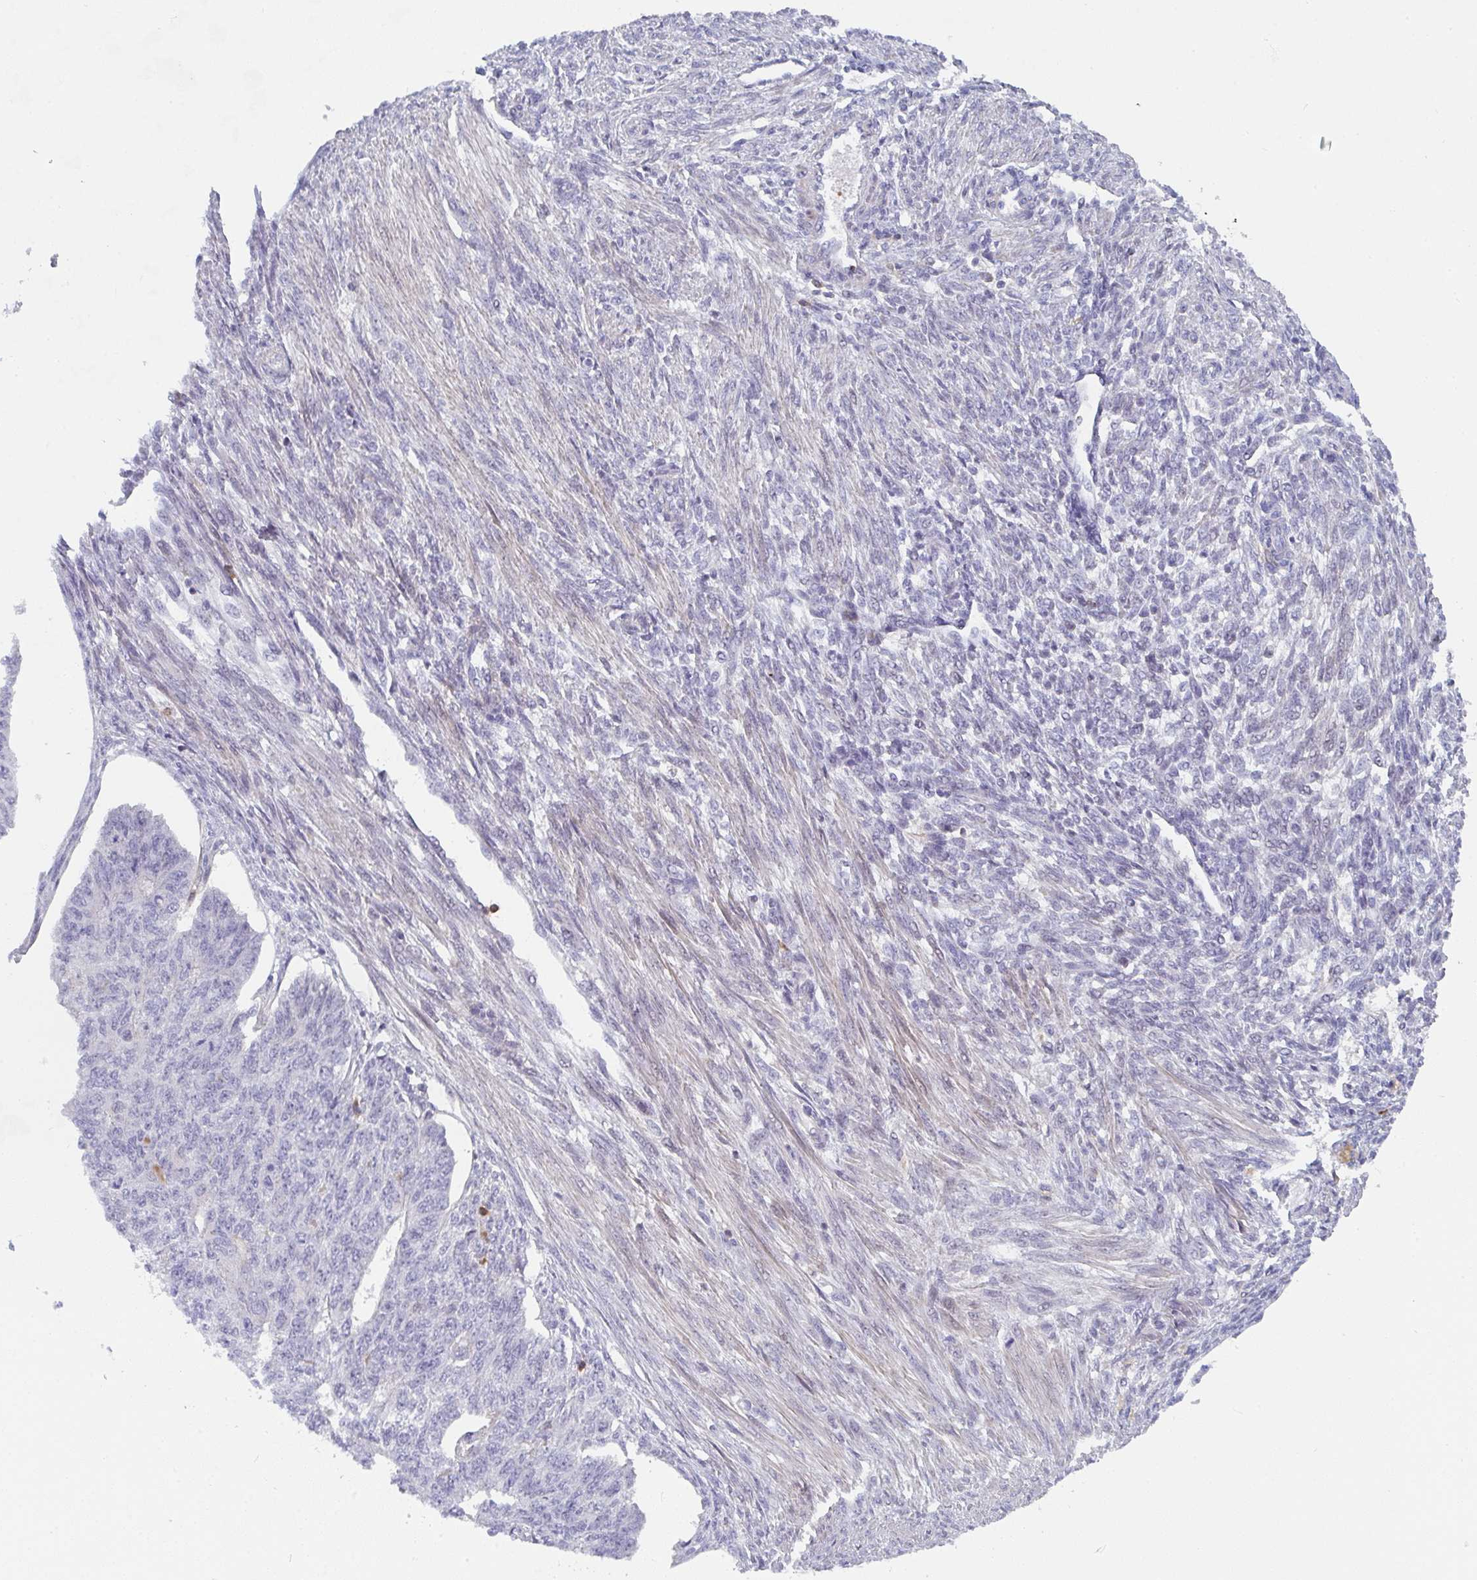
{"staining": {"intensity": "negative", "quantity": "none", "location": "none"}, "tissue": "endometrial cancer", "cell_type": "Tumor cells", "image_type": "cancer", "snomed": [{"axis": "morphology", "description": "Adenocarcinoma, NOS"}, {"axis": "topography", "description": "Endometrium"}], "caption": "This is an immunohistochemistry (IHC) image of endometrial adenocarcinoma. There is no positivity in tumor cells.", "gene": "KLHL33", "patient": {"sex": "female", "age": 32}}